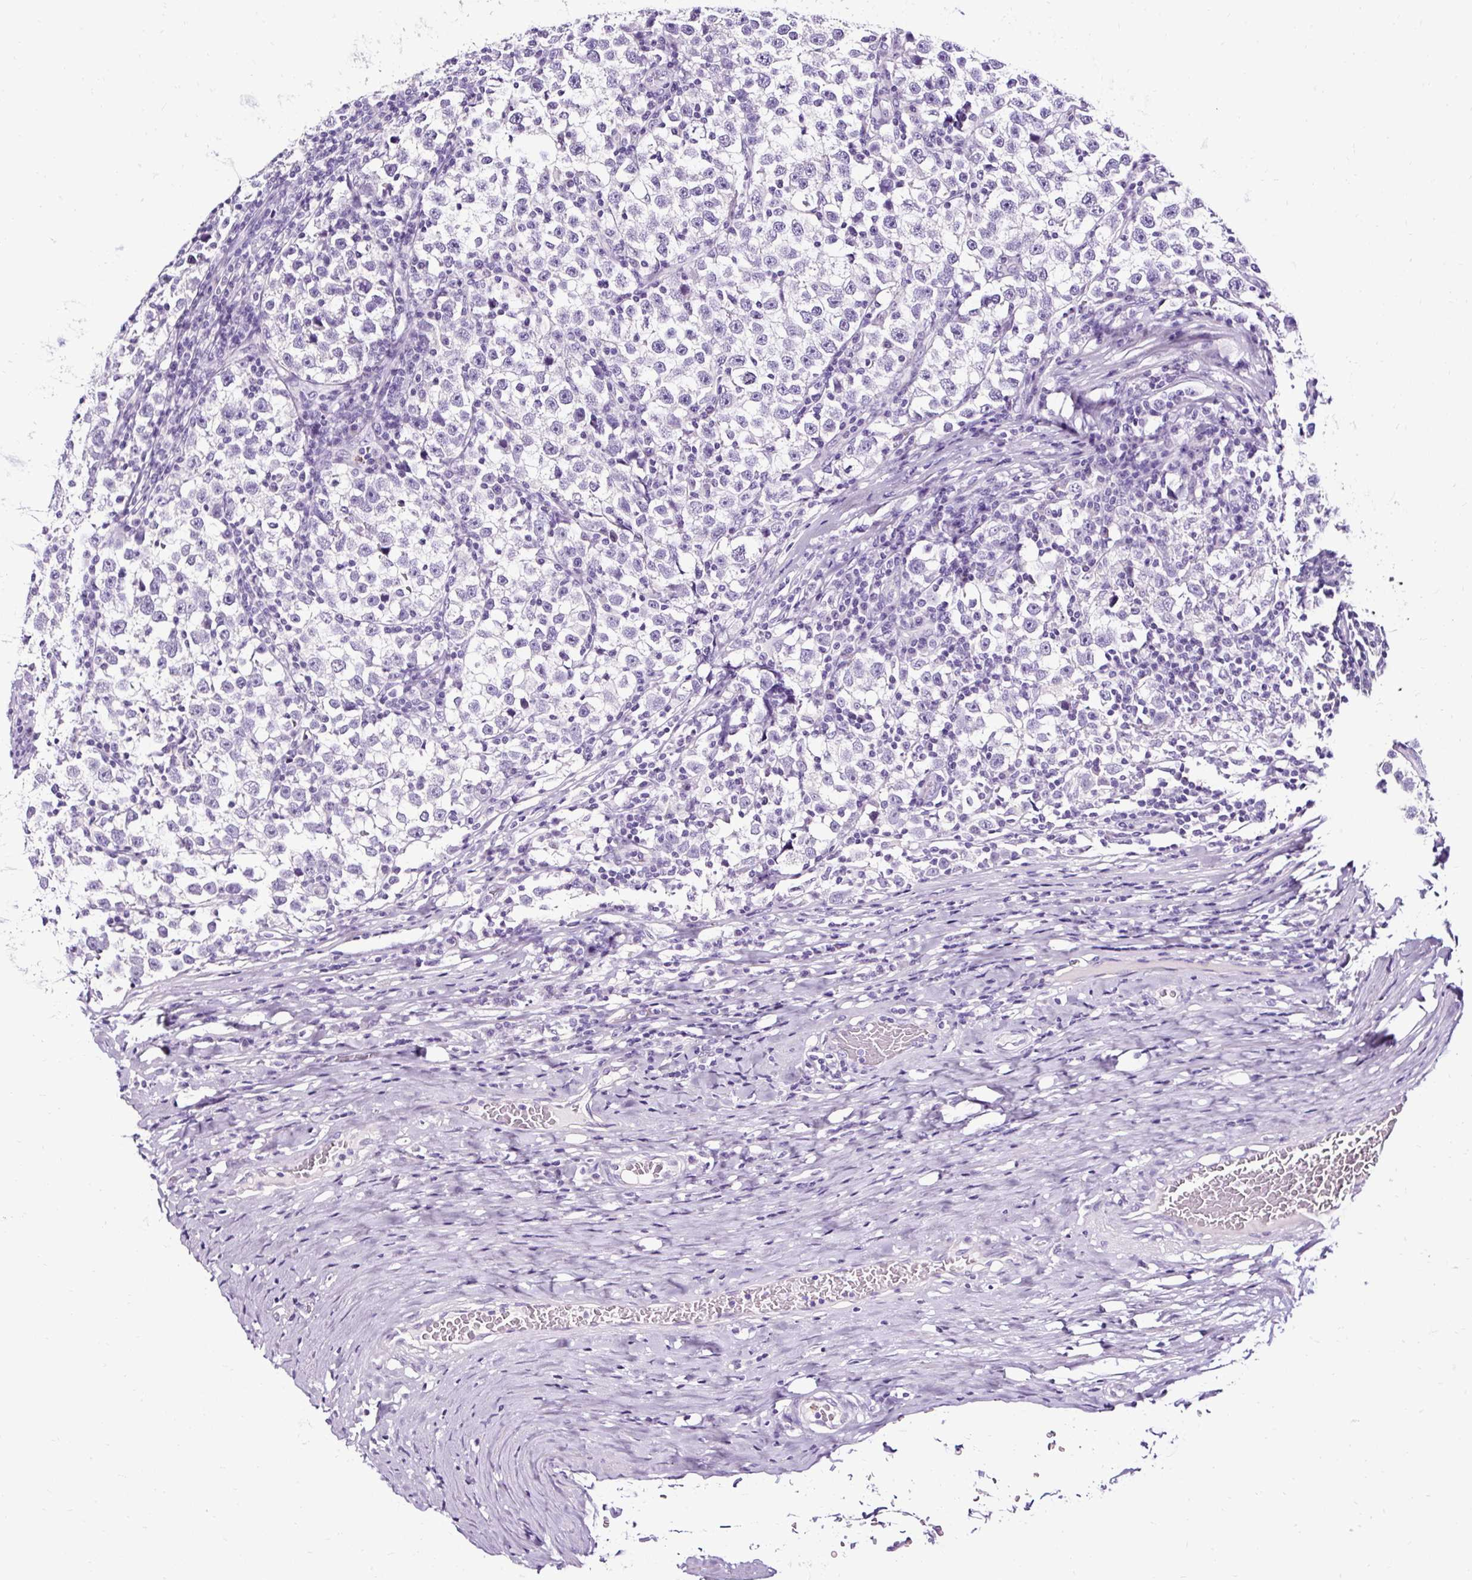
{"staining": {"intensity": "negative", "quantity": "none", "location": "none"}, "tissue": "testis cancer", "cell_type": "Tumor cells", "image_type": "cancer", "snomed": [{"axis": "morphology", "description": "Normal tissue, NOS"}, {"axis": "morphology", "description": "Seminoma, NOS"}, {"axis": "topography", "description": "Testis"}], "caption": "Immunohistochemistry of seminoma (testis) demonstrates no expression in tumor cells.", "gene": "SLC7A8", "patient": {"sex": "male", "age": 43}}